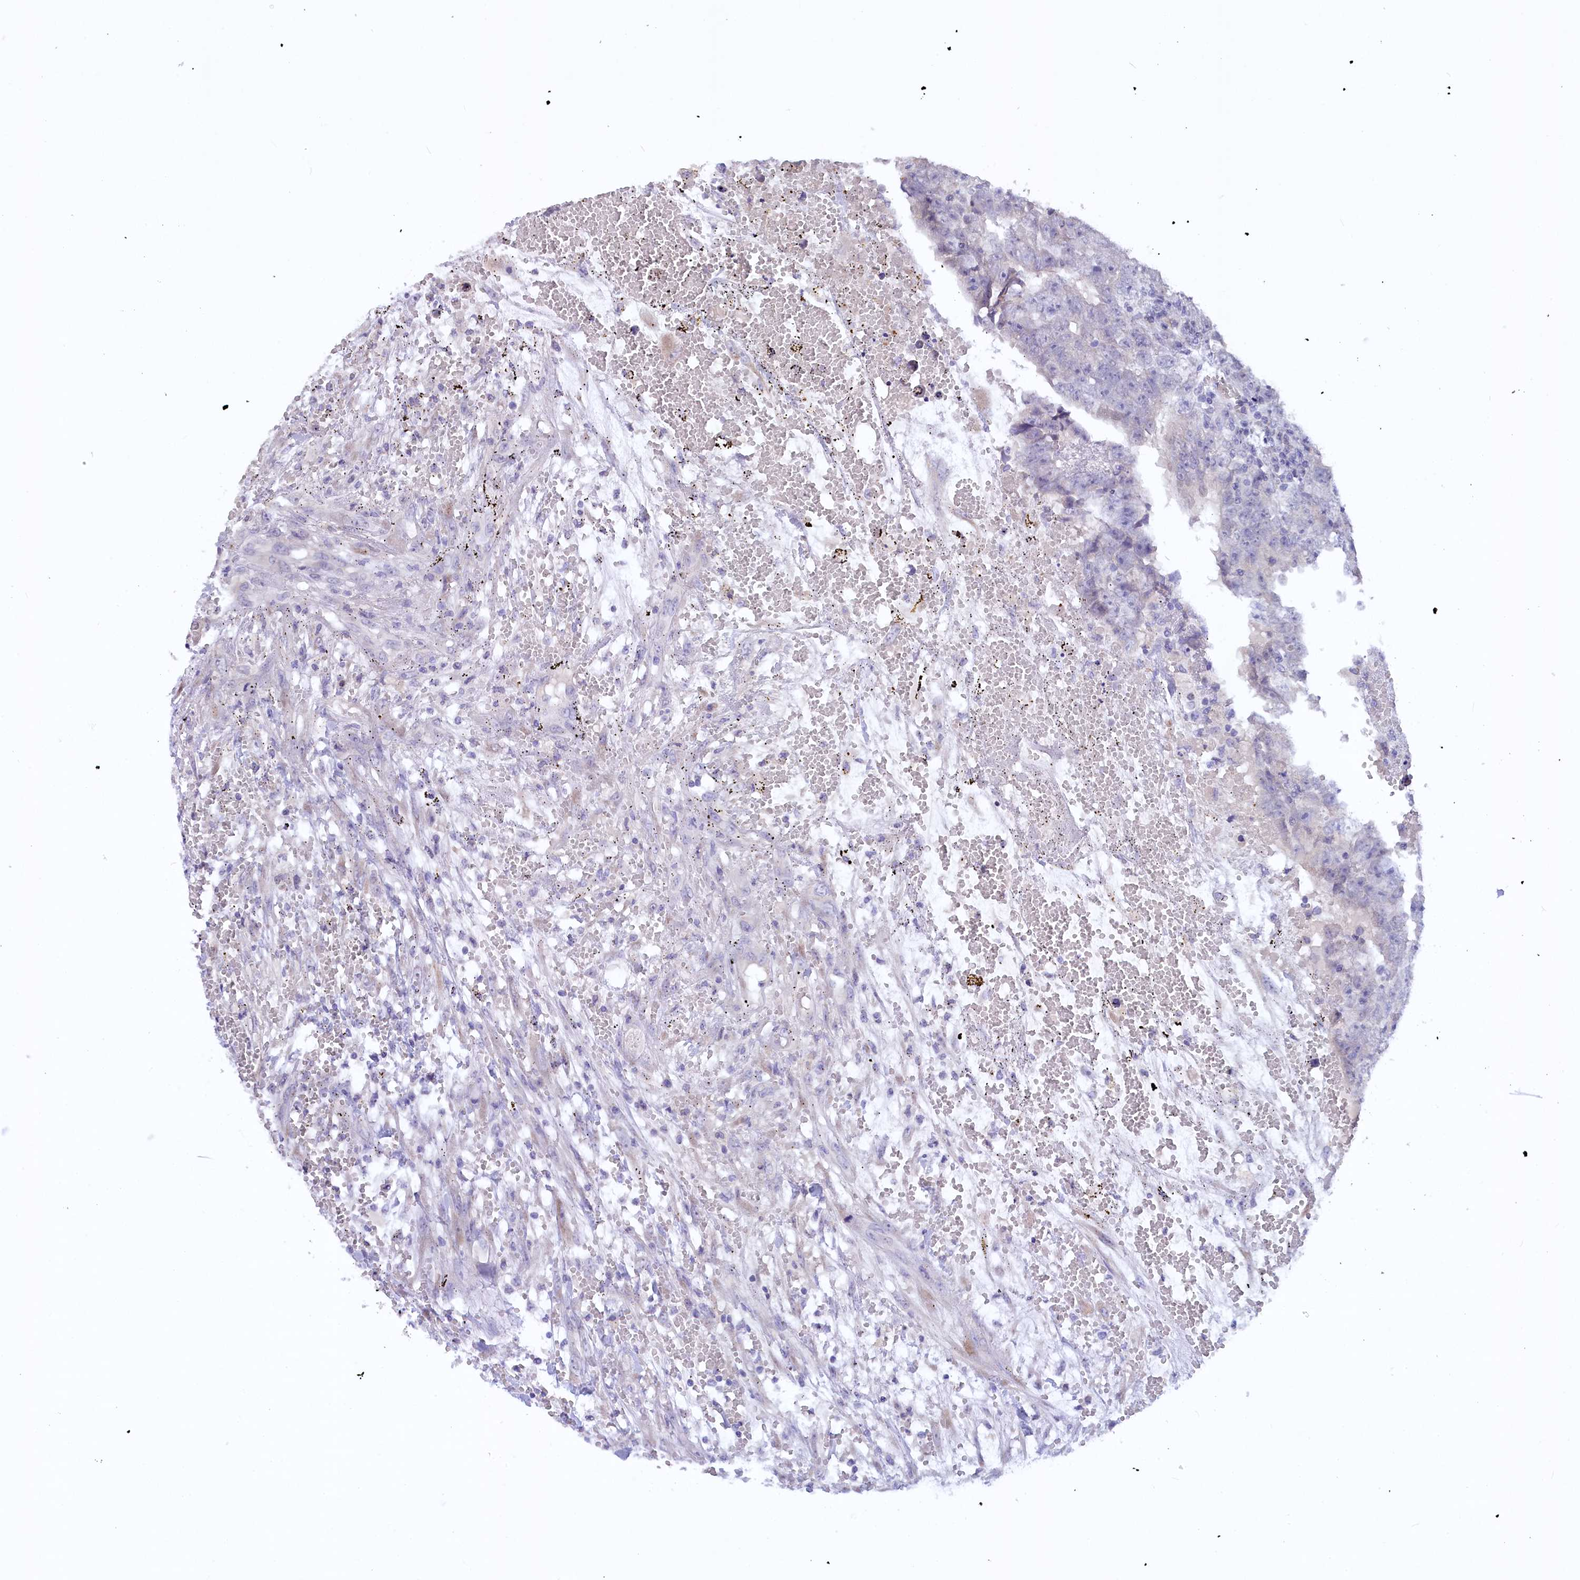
{"staining": {"intensity": "negative", "quantity": "none", "location": "none"}, "tissue": "testis cancer", "cell_type": "Tumor cells", "image_type": "cancer", "snomed": [{"axis": "morphology", "description": "Carcinoma, Embryonal, NOS"}, {"axis": "topography", "description": "Testis"}], "caption": "Tumor cells show no significant positivity in testis cancer.", "gene": "ZSWIM4", "patient": {"sex": "male", "age": 25}}